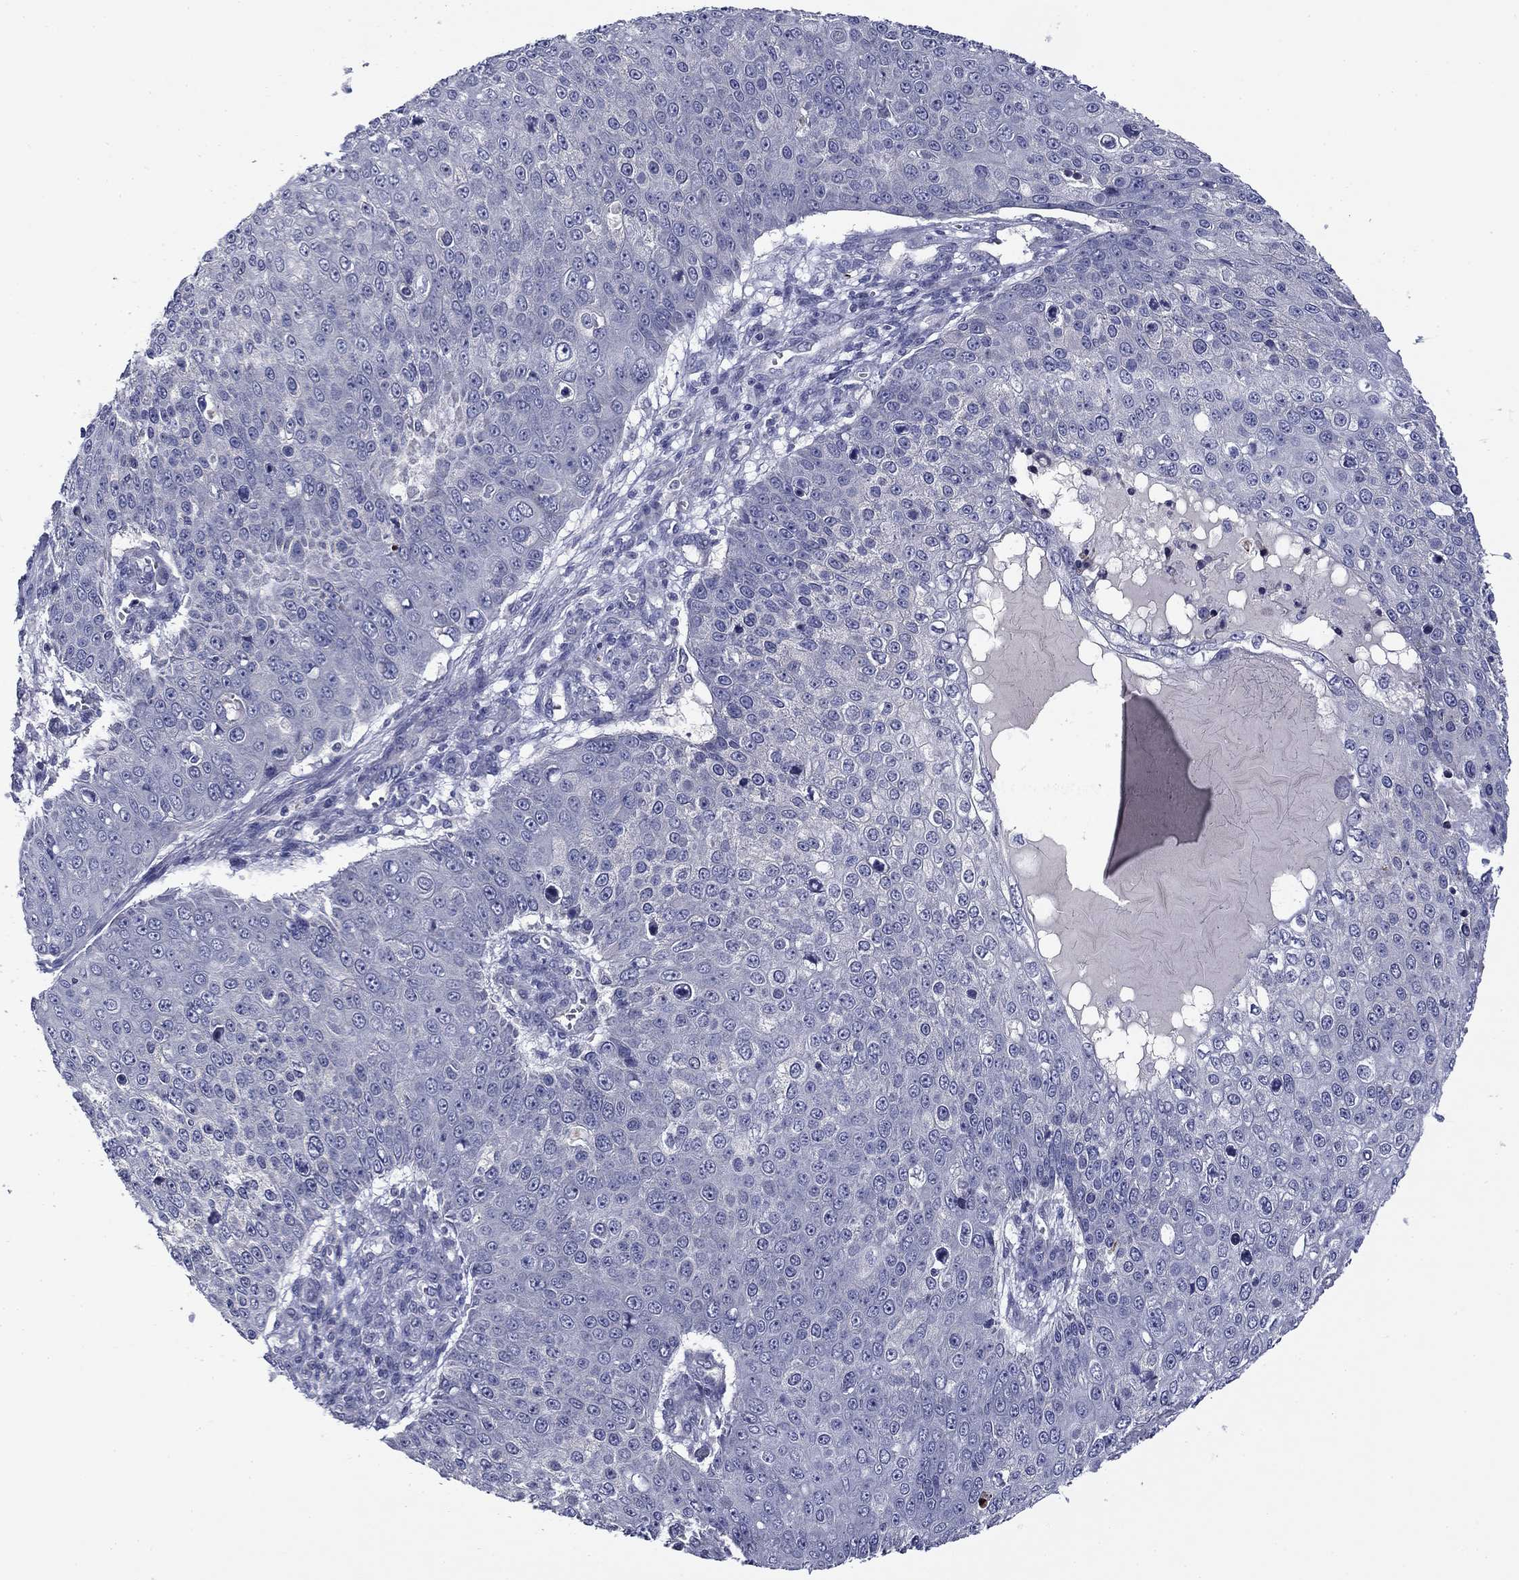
{"staining": {"intensity": "negative", "quantity": "none", "location": "none"}, "tissue": "skin cancer", "cell_type": "Tumor cells", "image_type": "cancer", "snomed": [{"axis": "morphology", "description": "Squamous cell carcinoma, NOS"}, {"axis": "topography", "description": "Skin"}], "caption": "An image of skin squamous cell carcinoma stained for a protein shows no brown staining in tumor cells. The staining was performed using DAB (3,3'-diaminobenzidine) to visualize the protein expression in brown, while the nuclei were stained in blue with hematoxylin (Magnification: 20x).", "gene": "SPATA7", "patient": {"sex": "male", "age": 71}}